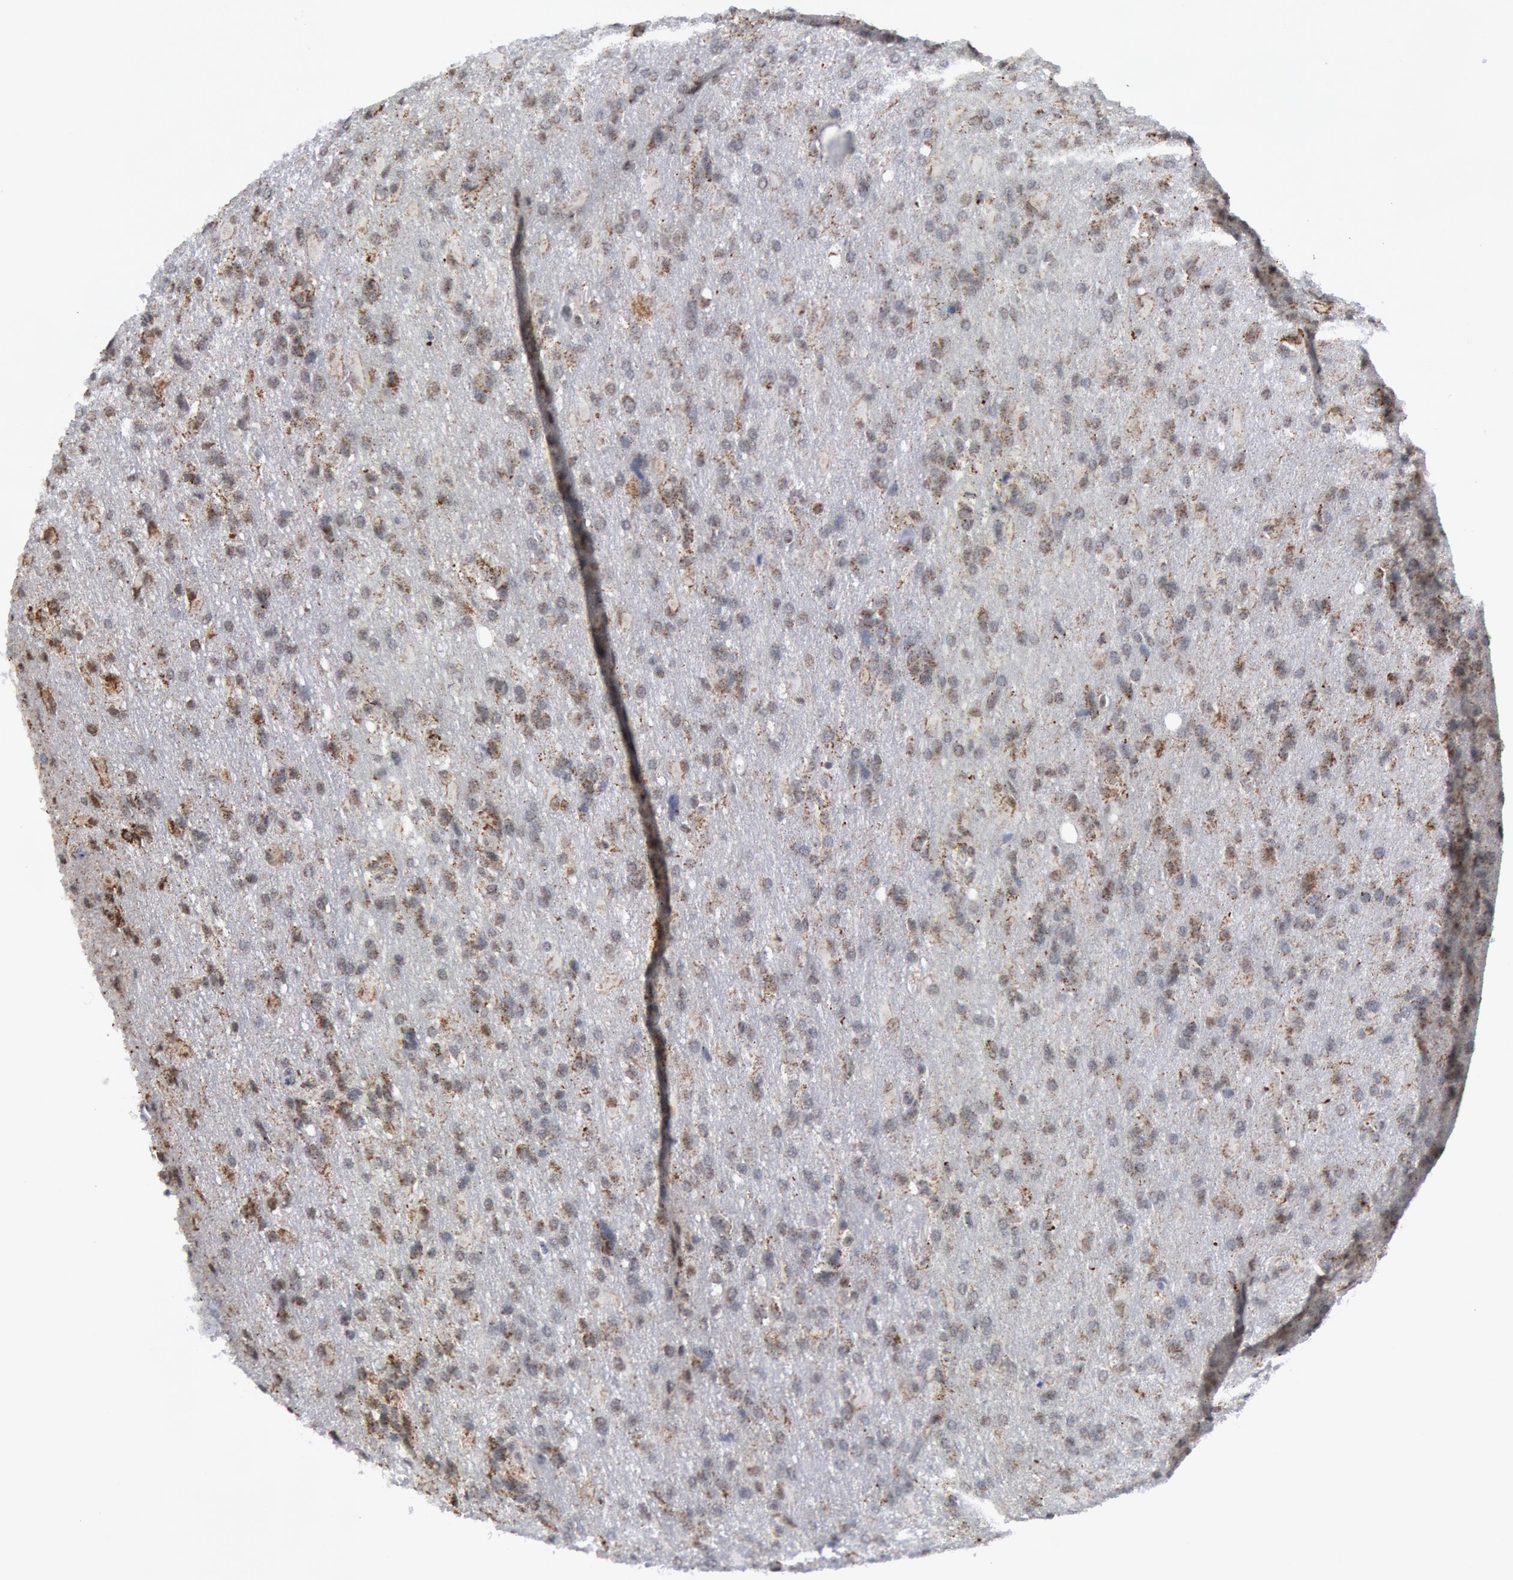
{"staining": {"intensity": "weak", "quantity": "<25%", "location": "cytoplasmic/membranous"}, "tissue": "glioma", "cell_type": "Tumor cells", "image_type": "cancer", "snomed": [{"axis": "morphology", "description": "Glioma, malignant, High grade"}, {"axis": "topography", "description": "Brain"}], "caption": "Tumor cells show no significant positivity in glioma. The staining was performed using DAB to visualize the protein expression in brown, while the nuclei were stained in blue with hematoxylin (Magnification: 20x).", "gene": "CASP9", "patient": {"sex": "male", "age": 68}}